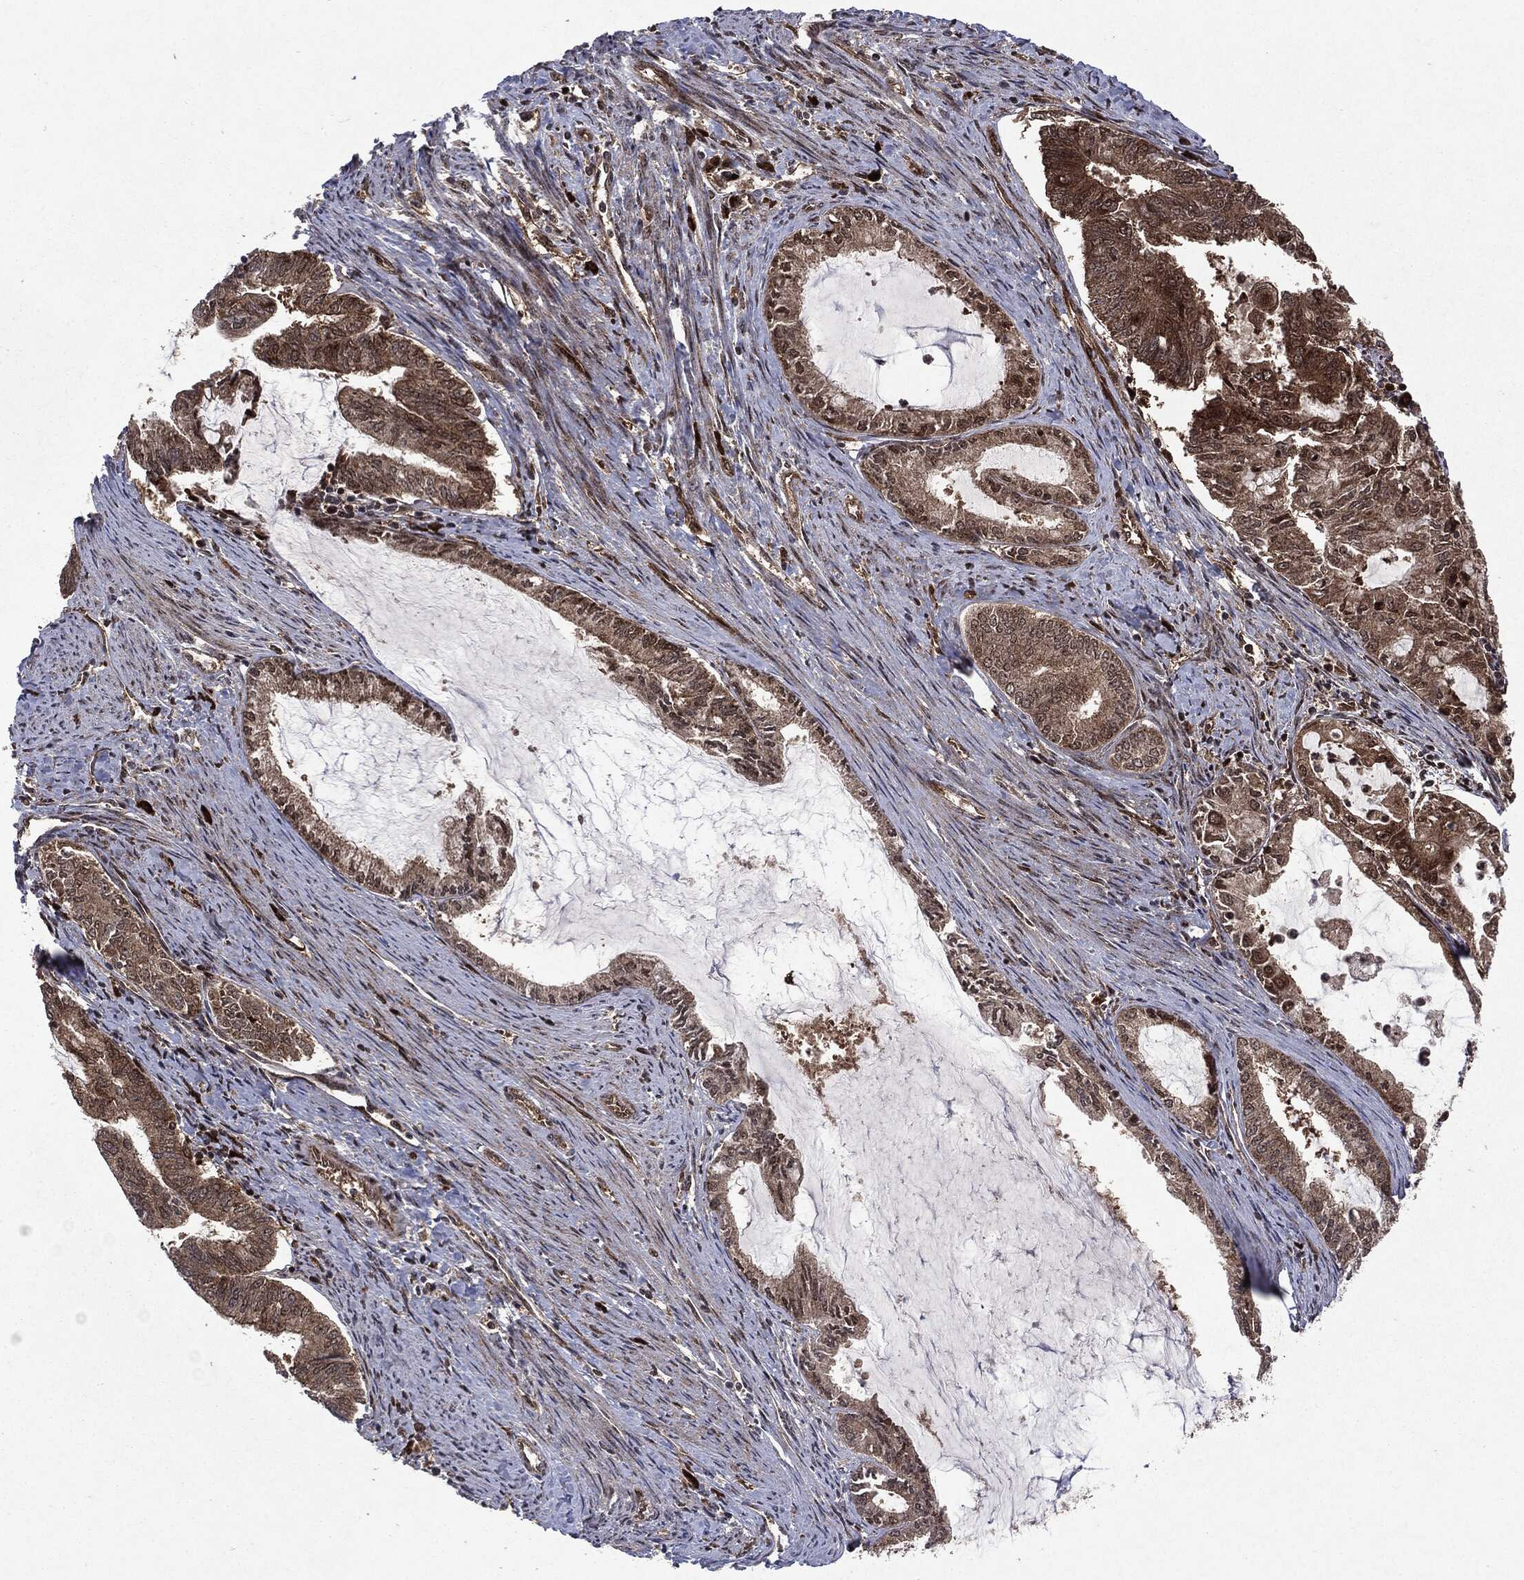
{"staining": {"intensity": "moderate", "quantity": ">75%", "location": "cytoplasmic/membranous"}, "tissue": "endometrial cancer", "cell_type": "Tumor cells", "image_type": "cancer", "snomed": [{"axis": "morphology", "description": "Adenocarcinoma, NOS"}, {"axis": "topography", "description": "Endometrium"}], "caption": "Endometrial cancer stained with a protein marker shows moderate staining in tumor cells.", "gene": "OTUB1", "patient": {"sex": "female", "age": 86}}